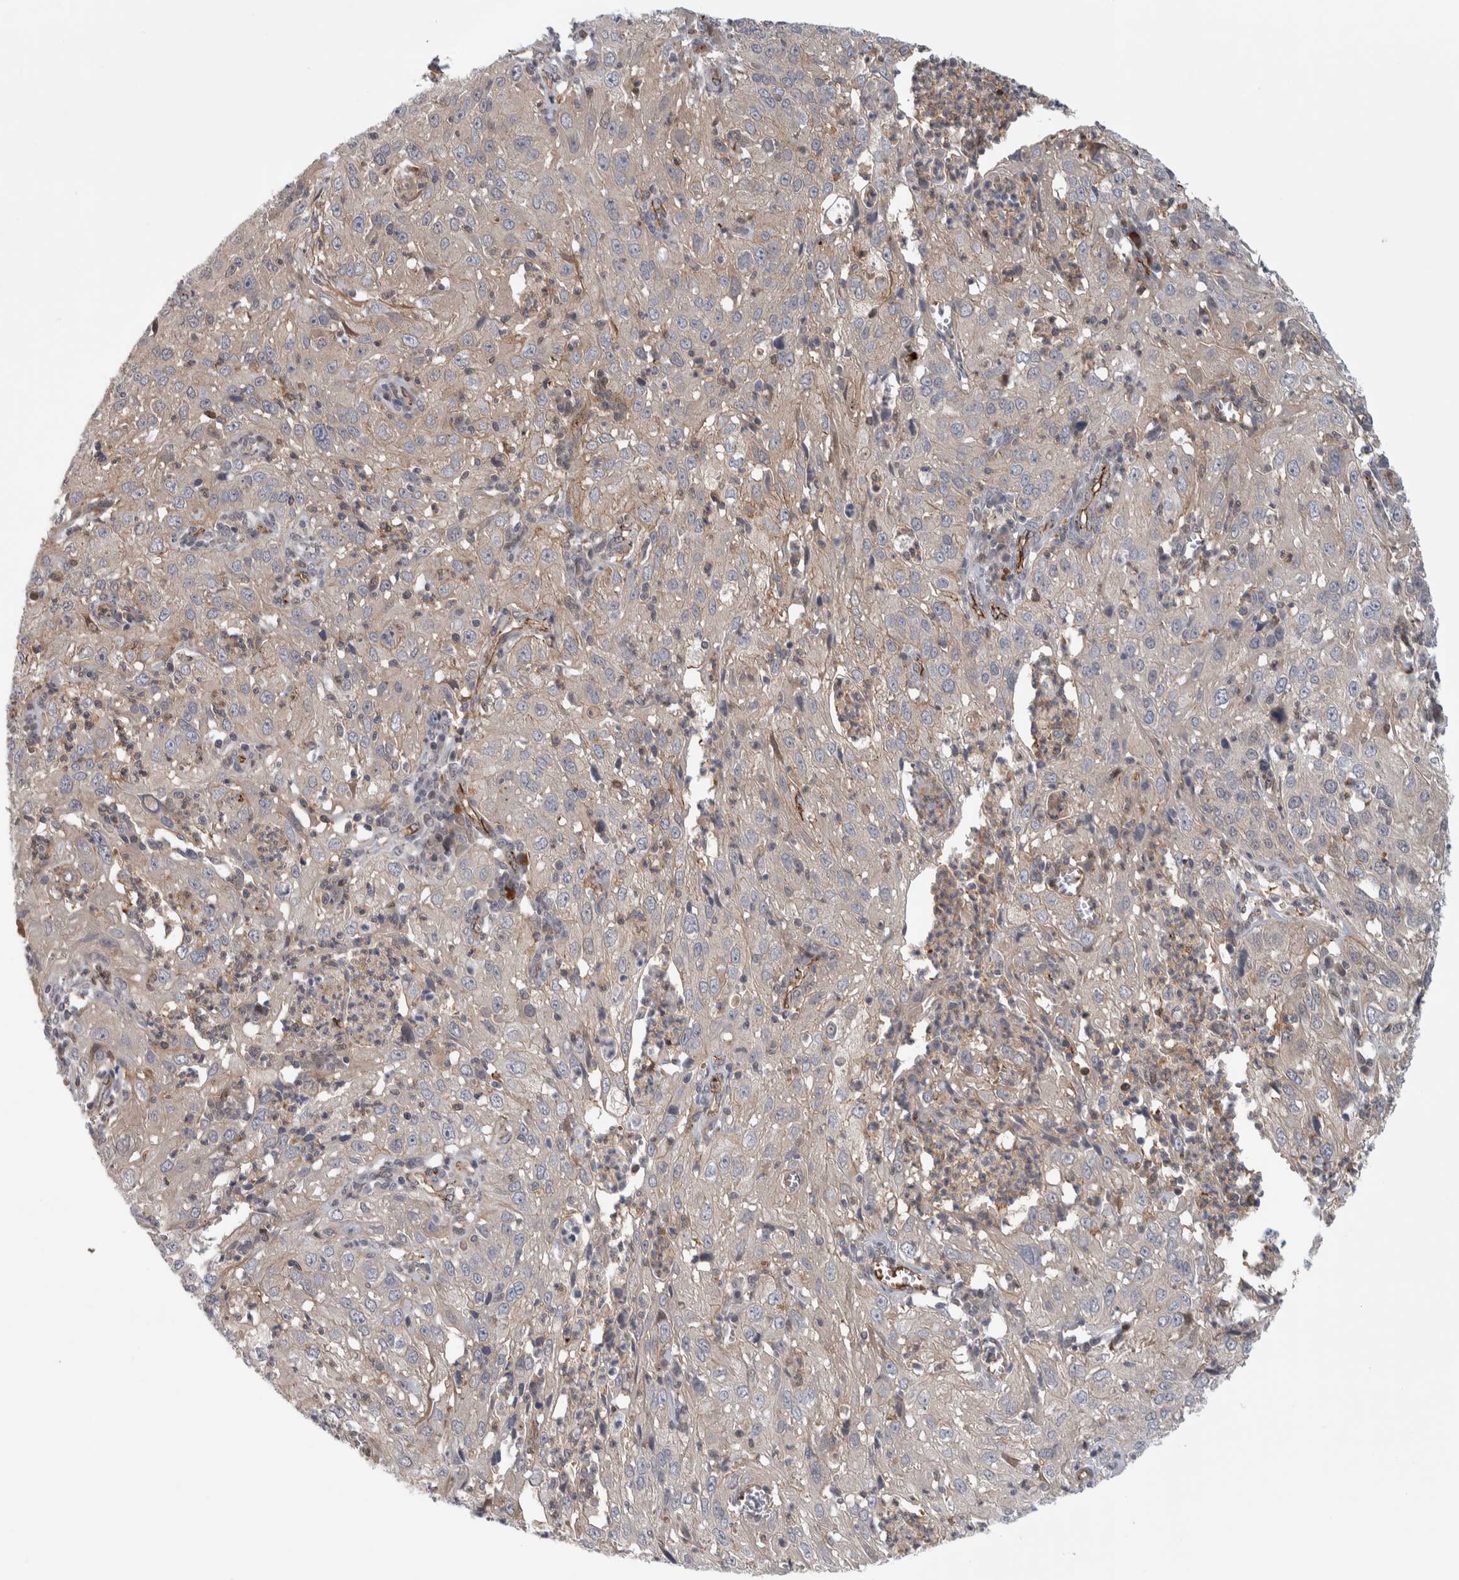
{"staining": {"intensity": "weak", "quantity": "<25%", "location": "cytoplasmic/membranous"}, "tissue": "cervical cancer", "cell_type": "Tumor cells", "image_type": "cancer", "snomed": [{"axis": "morphology", "description": "Squamous cell carcinoma, NOS"}, {"axis": "topography", "description": "Cervix"}], "caption": "Squamous cell carcinoma (cervical) was stained to show a protein in brown. There is no significant expression in tumor cells.", "gene": "ZNF862", "patient": {"sex": "female", "age": 32}}